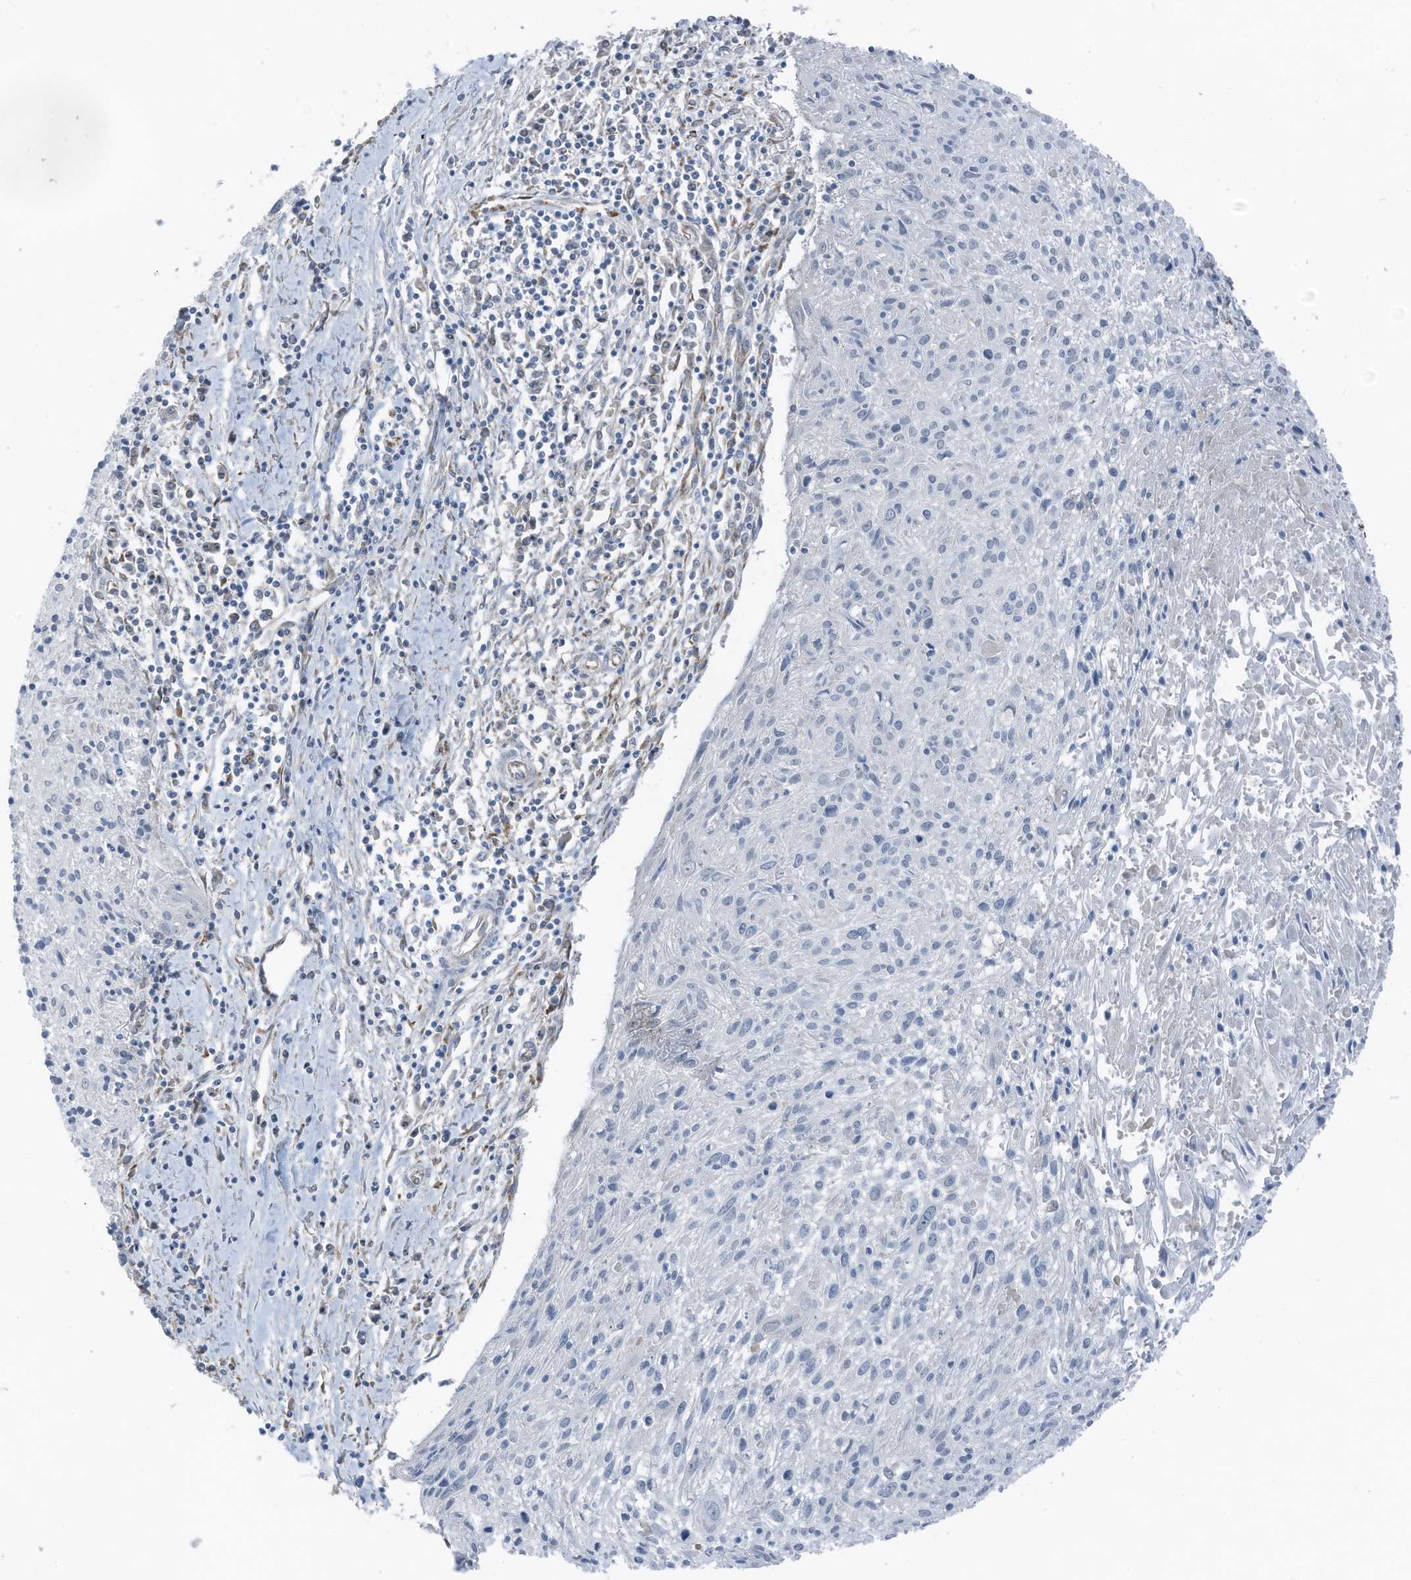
{"staining": {"intensity": "negative", "quantity": "none", "location": "none"}, "tissue": "cervical cancer", "cell_type": "Tumor cells", "image_type": "cancer", "snomed": [{"axis": "morphology", "description": "Squamous cell carcinoma, NOS"}, {"axis": "topography", "description": "Cervix"}], "caption": "Cervical cancer (squamous cell carcinoma) was stained to show a protein in brown. There is no significant expression in tumor cells.", "gene": "ARHGEF33", "patient": {"sex": "female", "age": 51}}